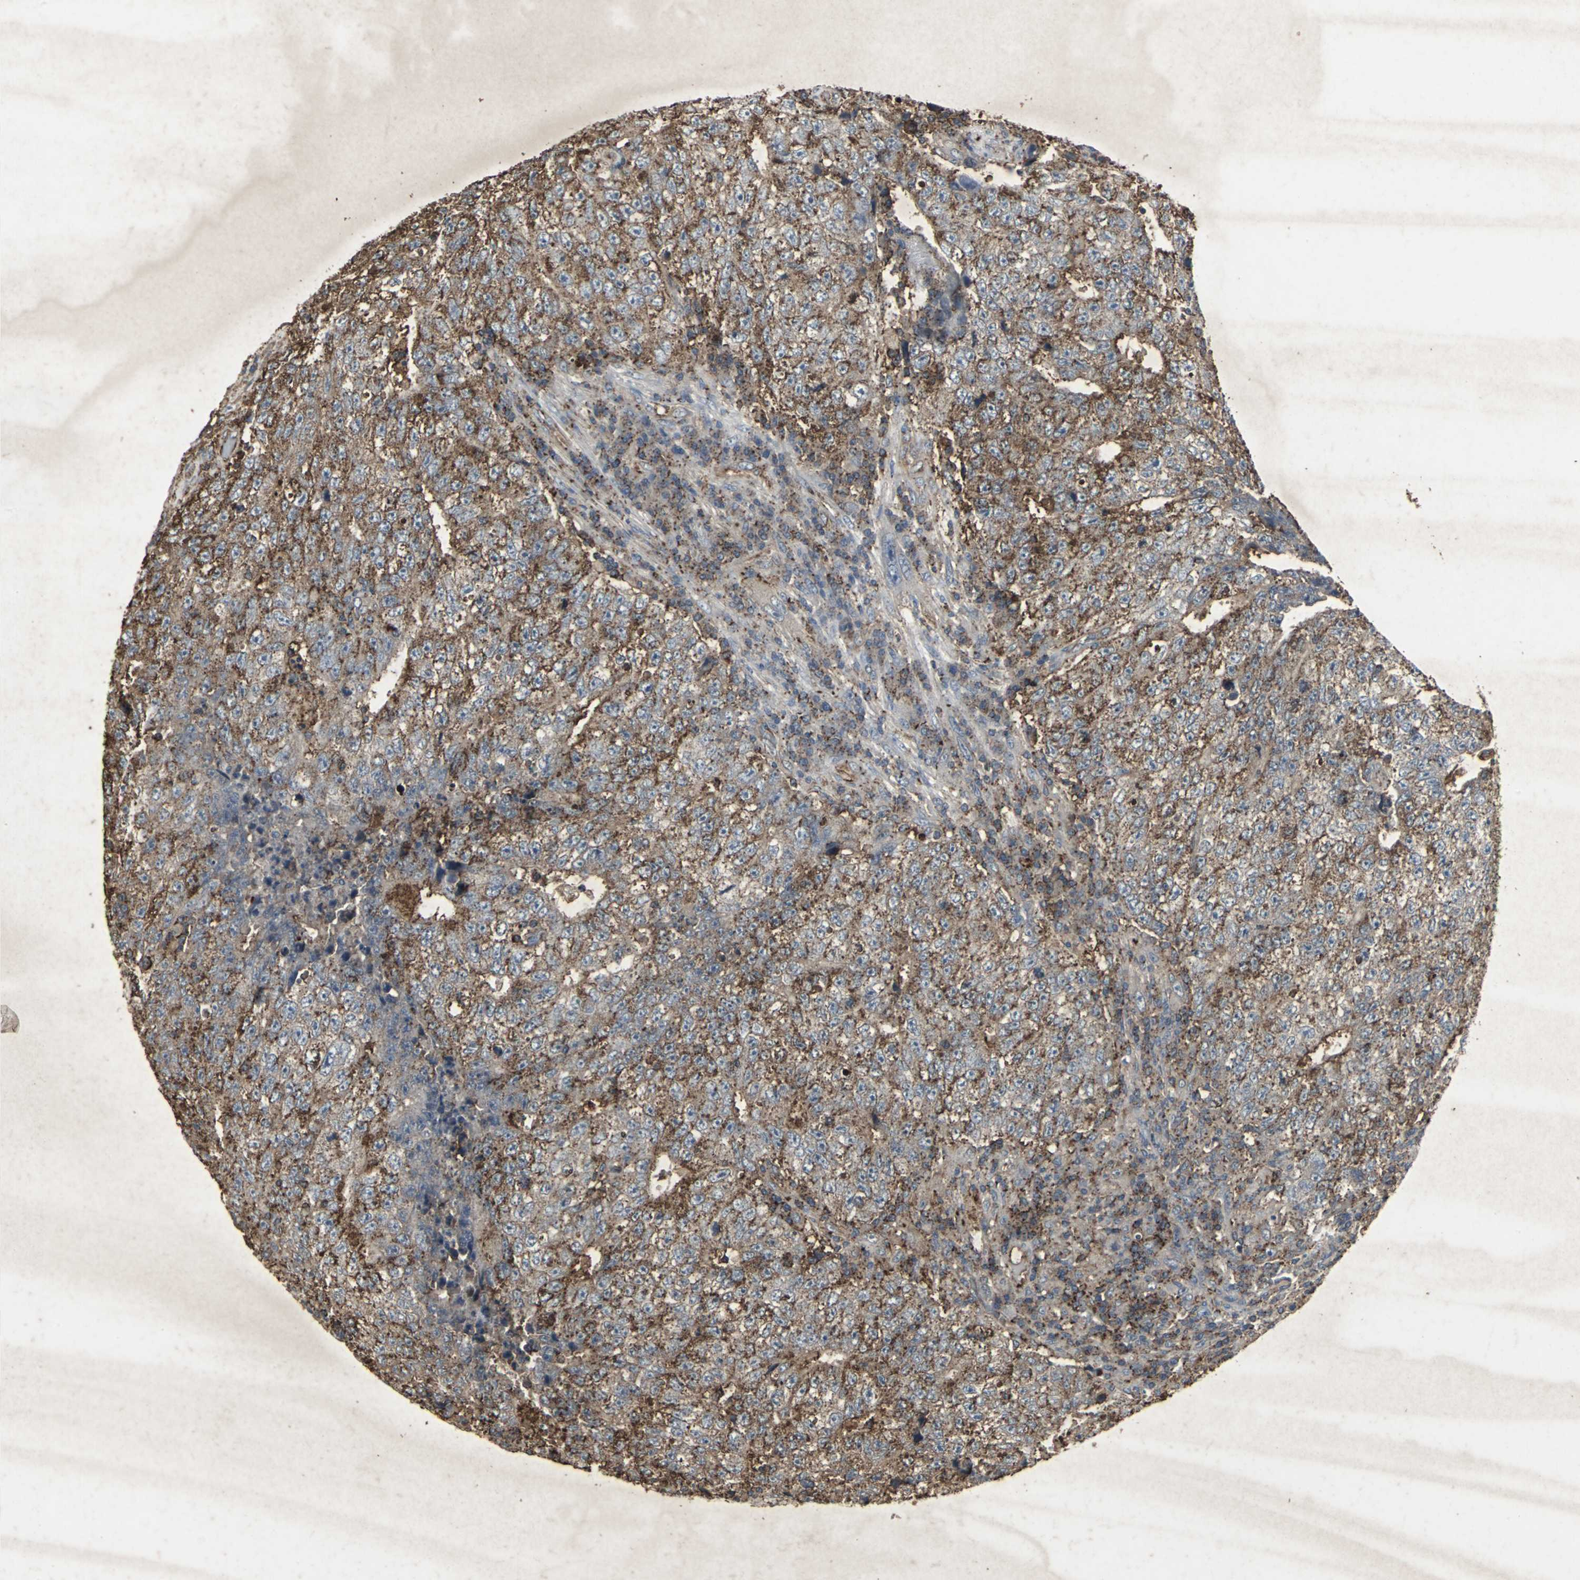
{"staining": {"intensity": "moderate", "quantity": ">75%", "location": "cytoplasmic/membranous"}, "tissue": "testis cancer", "cell_type": "Tumor cells", "image_type": "cancer", "snomed": [{"axis": "morphology", "description": "Necrosis, NOS"}, {"axis": "morphology", "description": "Carcinoma, Embryonal, NOS"}, {"axis": "topography", "description": "Testis"}], "caption": "Tumor cells reveal medium levels of moderate cytoplasmic/membranous positivity in approximately >75% of cells in testis embryonal carcinoma. The protein is stained brown, and the nuclei are stained in blue (DAB (3,3'-diaminobenzidine) IHC with brightfield microscopy, high magnification).", "gene": "CCR9", "patient": {"sex": "male", "age": 19}}